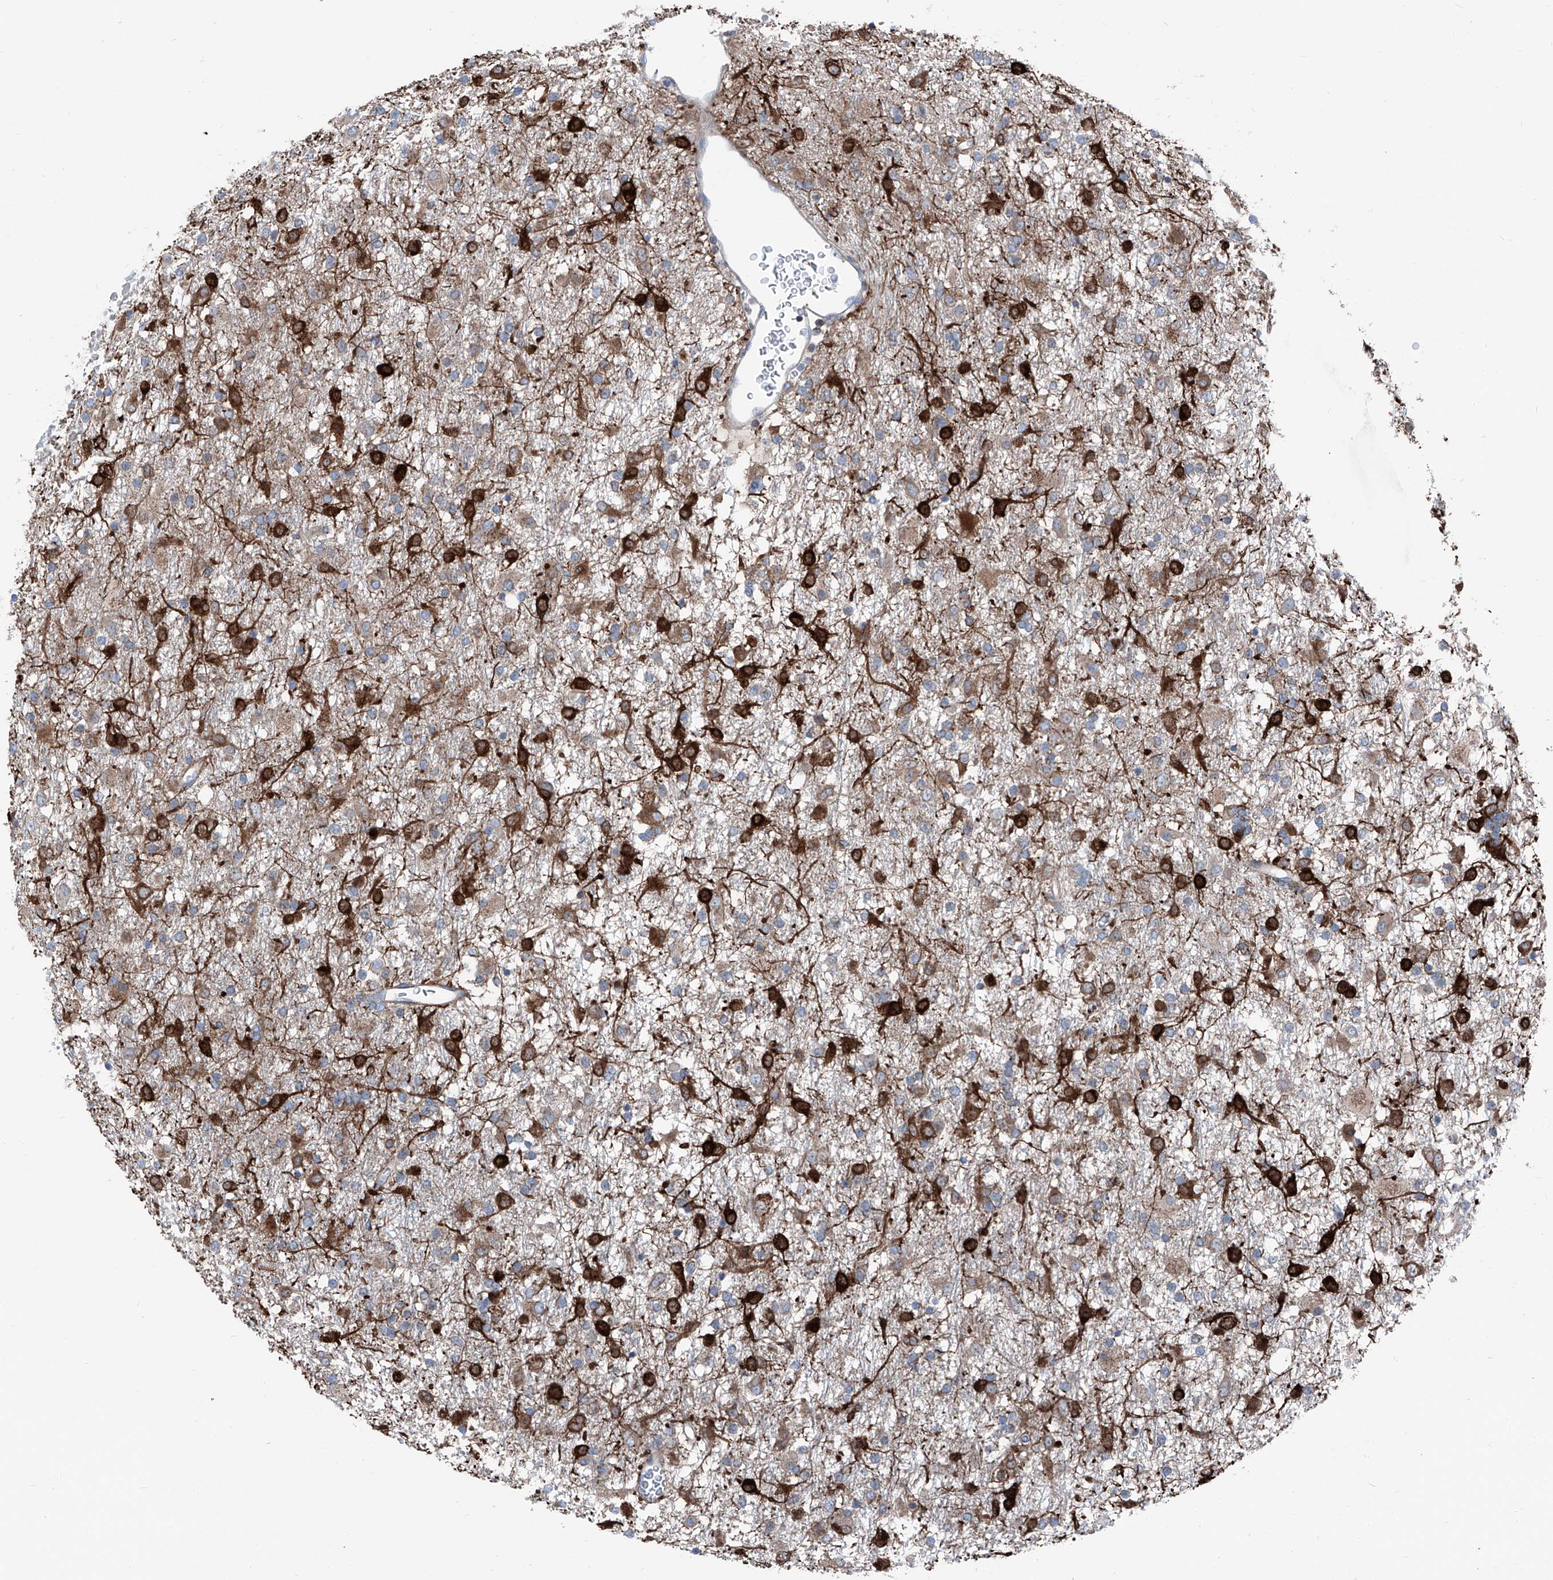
{"staining": {"intensity": "weak", "quantity": ">75%", "location": "cytoplasmic/membranous"}, "tissue": "glioma", "cell_type": "Tumor cells", "image_type": "cancer", "snomed": [{"axis": "morphology", "description": "Glioma, malignant, Low grade"}, {"axis": "topography", "description": "Brain"}], "caption": "Glioma stained for a protein (brown) demonstrates weak cytoplasmic/membranous positive positivity in approximately >75% of tumor cells.", "gene": "GPAT3", "patient": {"sex": "male", "age": 65}}